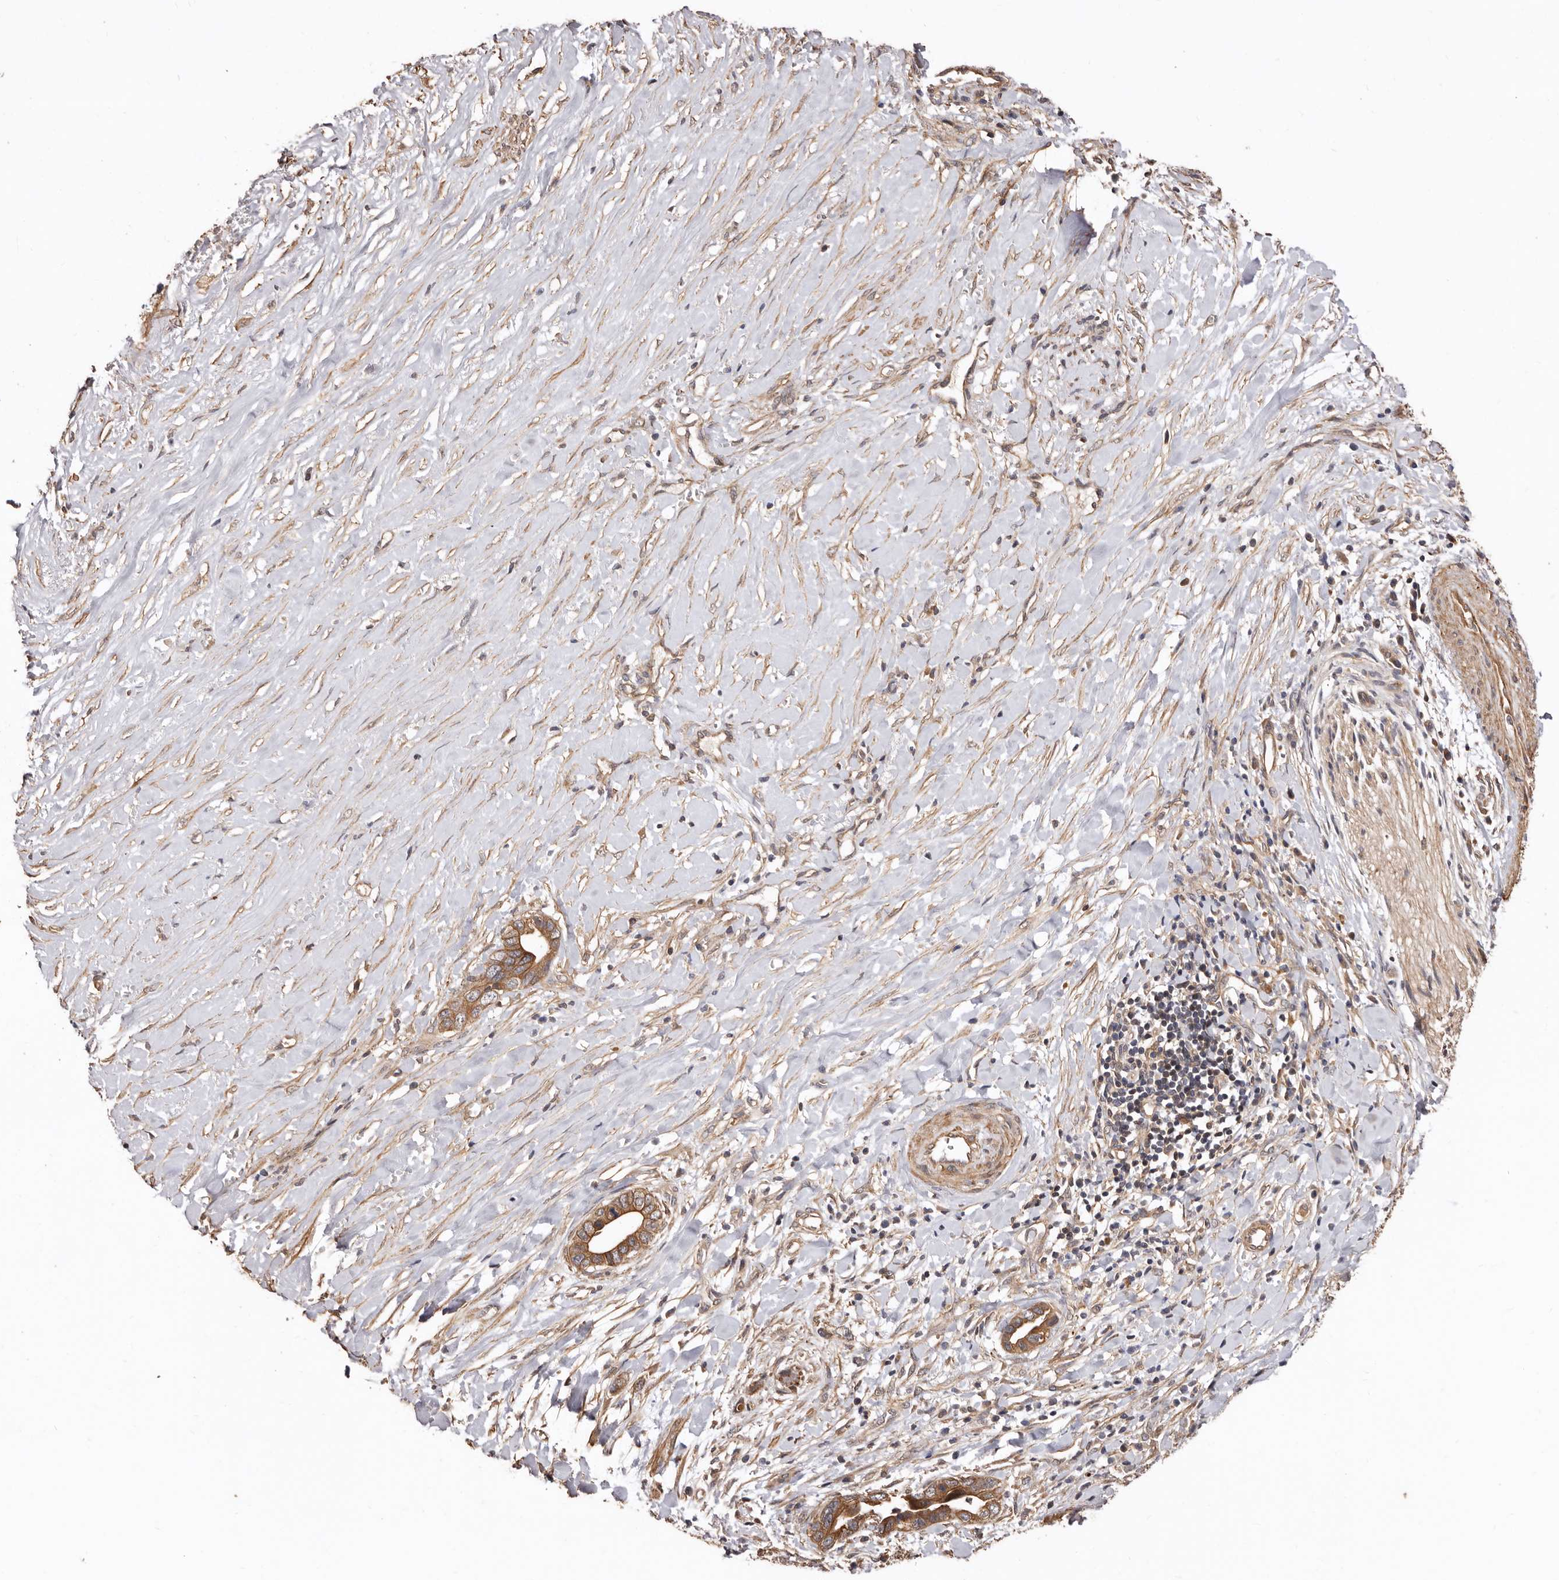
{"staining": {"intensity": "moderate", "quantity": ">75%", "location": "cytoplasmic/membranous"}, "tissue": "liver cancer", "cell_type": "Tumor cells", "image_type": "cancer", "snomed": [{"axis": "morphology", "description": "Cholangiocarcinoma"}, {"axis": "topography", "description": "Liver"}], "caption": "Immunohistochemical staining of liver cancer (cholangiocarcinoma) reveals moderate cytoplasmic/membranous protein positivity in about >75% of tumor cells.", "gene": "COQ8B", "patient": {"sex": "female", "age": 79}}